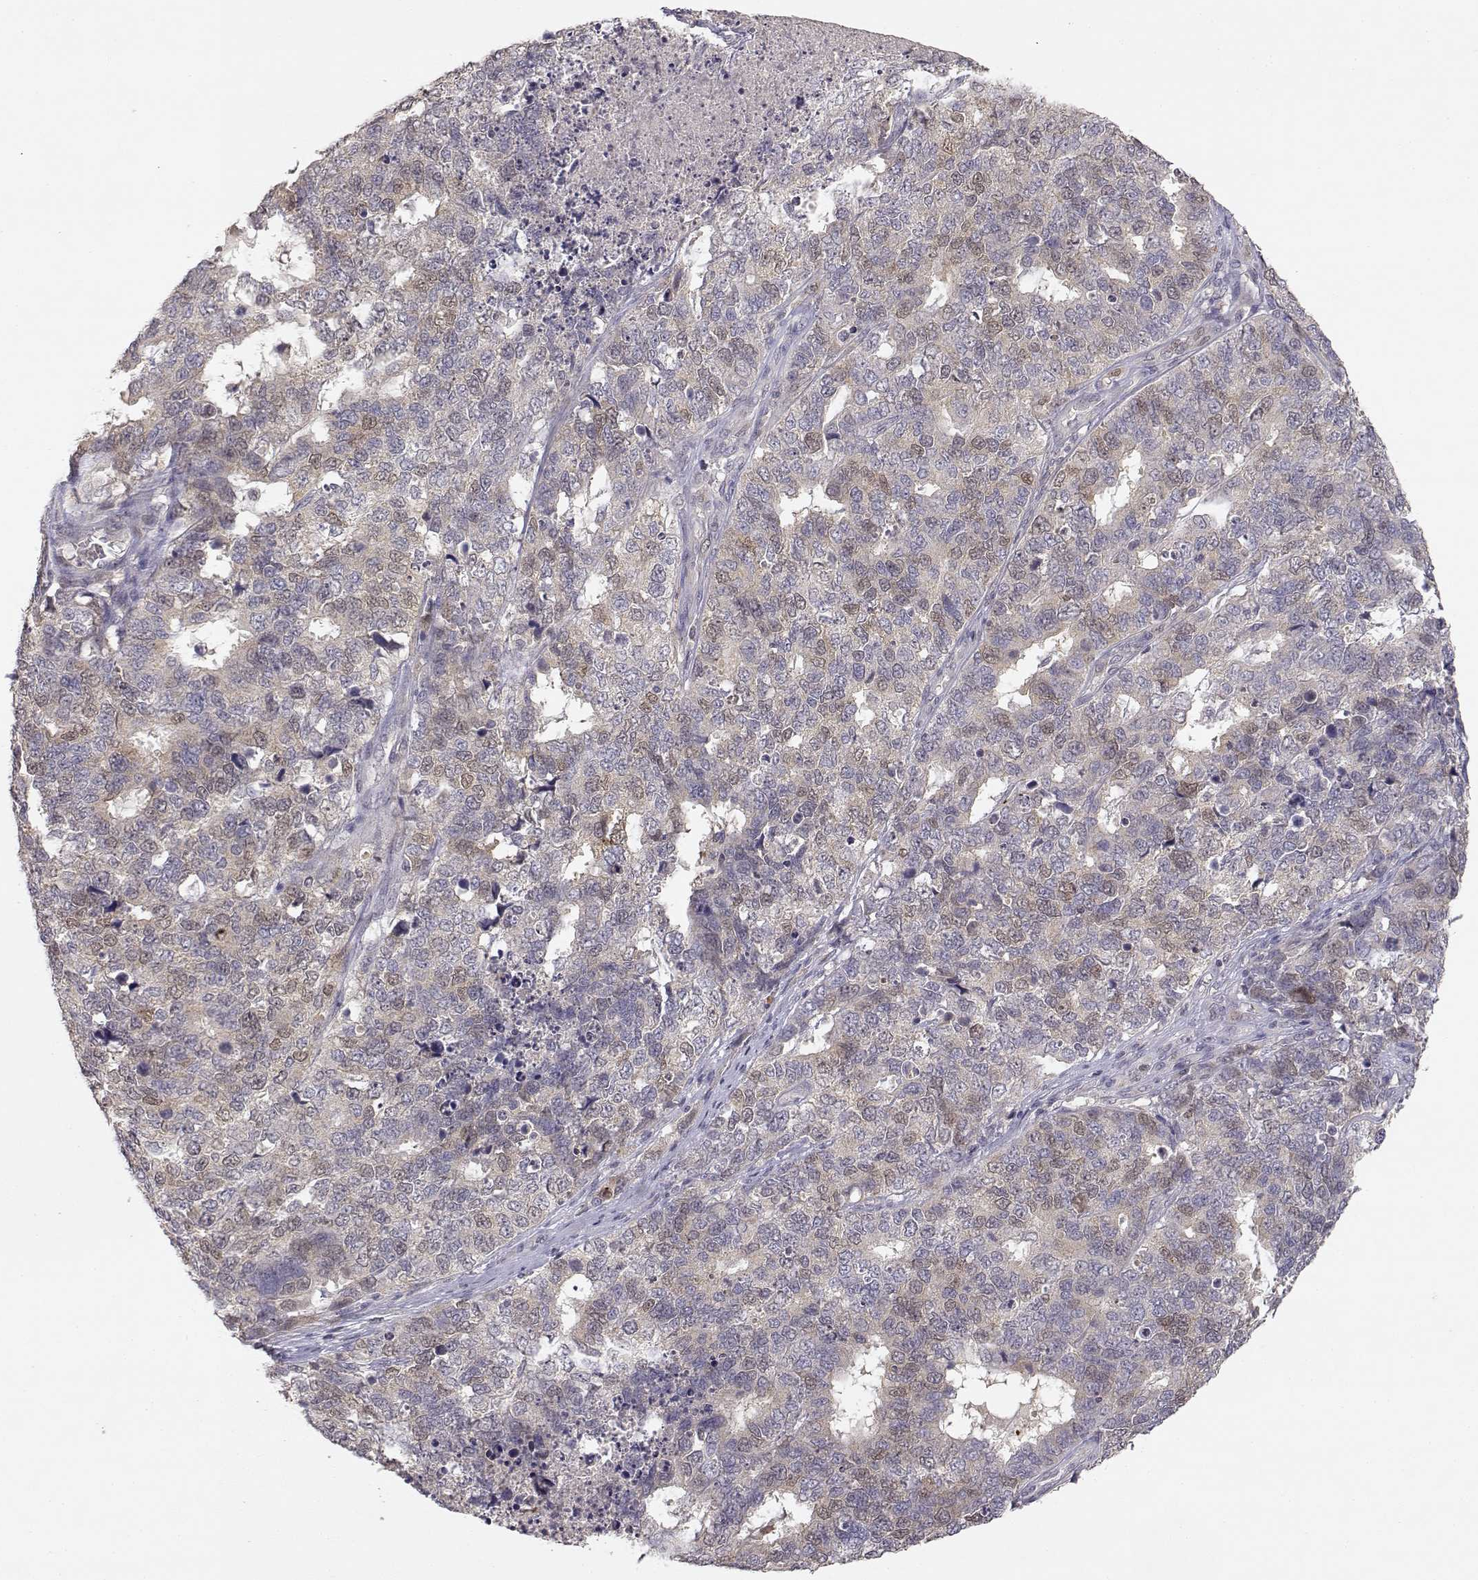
{"staining": {"intensity": "weak", "quantity": "<25%", "location": "nuclear"}, "tissue": "cervical cancer", "cell_type": "Tumor cells", "image_type": "cancer", "snomed": [{"axis": "morphology", "description": "Squamous cell carcinoma, NOS"}, {"axis": "topography", "description": "Cervix"}], "caption": "This micrograph is of squamous cell carcinoma (cervical) stained with immunohistochemistry to label a protein in brown with the nuclei are counter-stained blue. There is no staining in tumor cells. Nuclei are stained in blue.", "gene": "RAD51", "patient": {"sex": "female", "age": 63}}